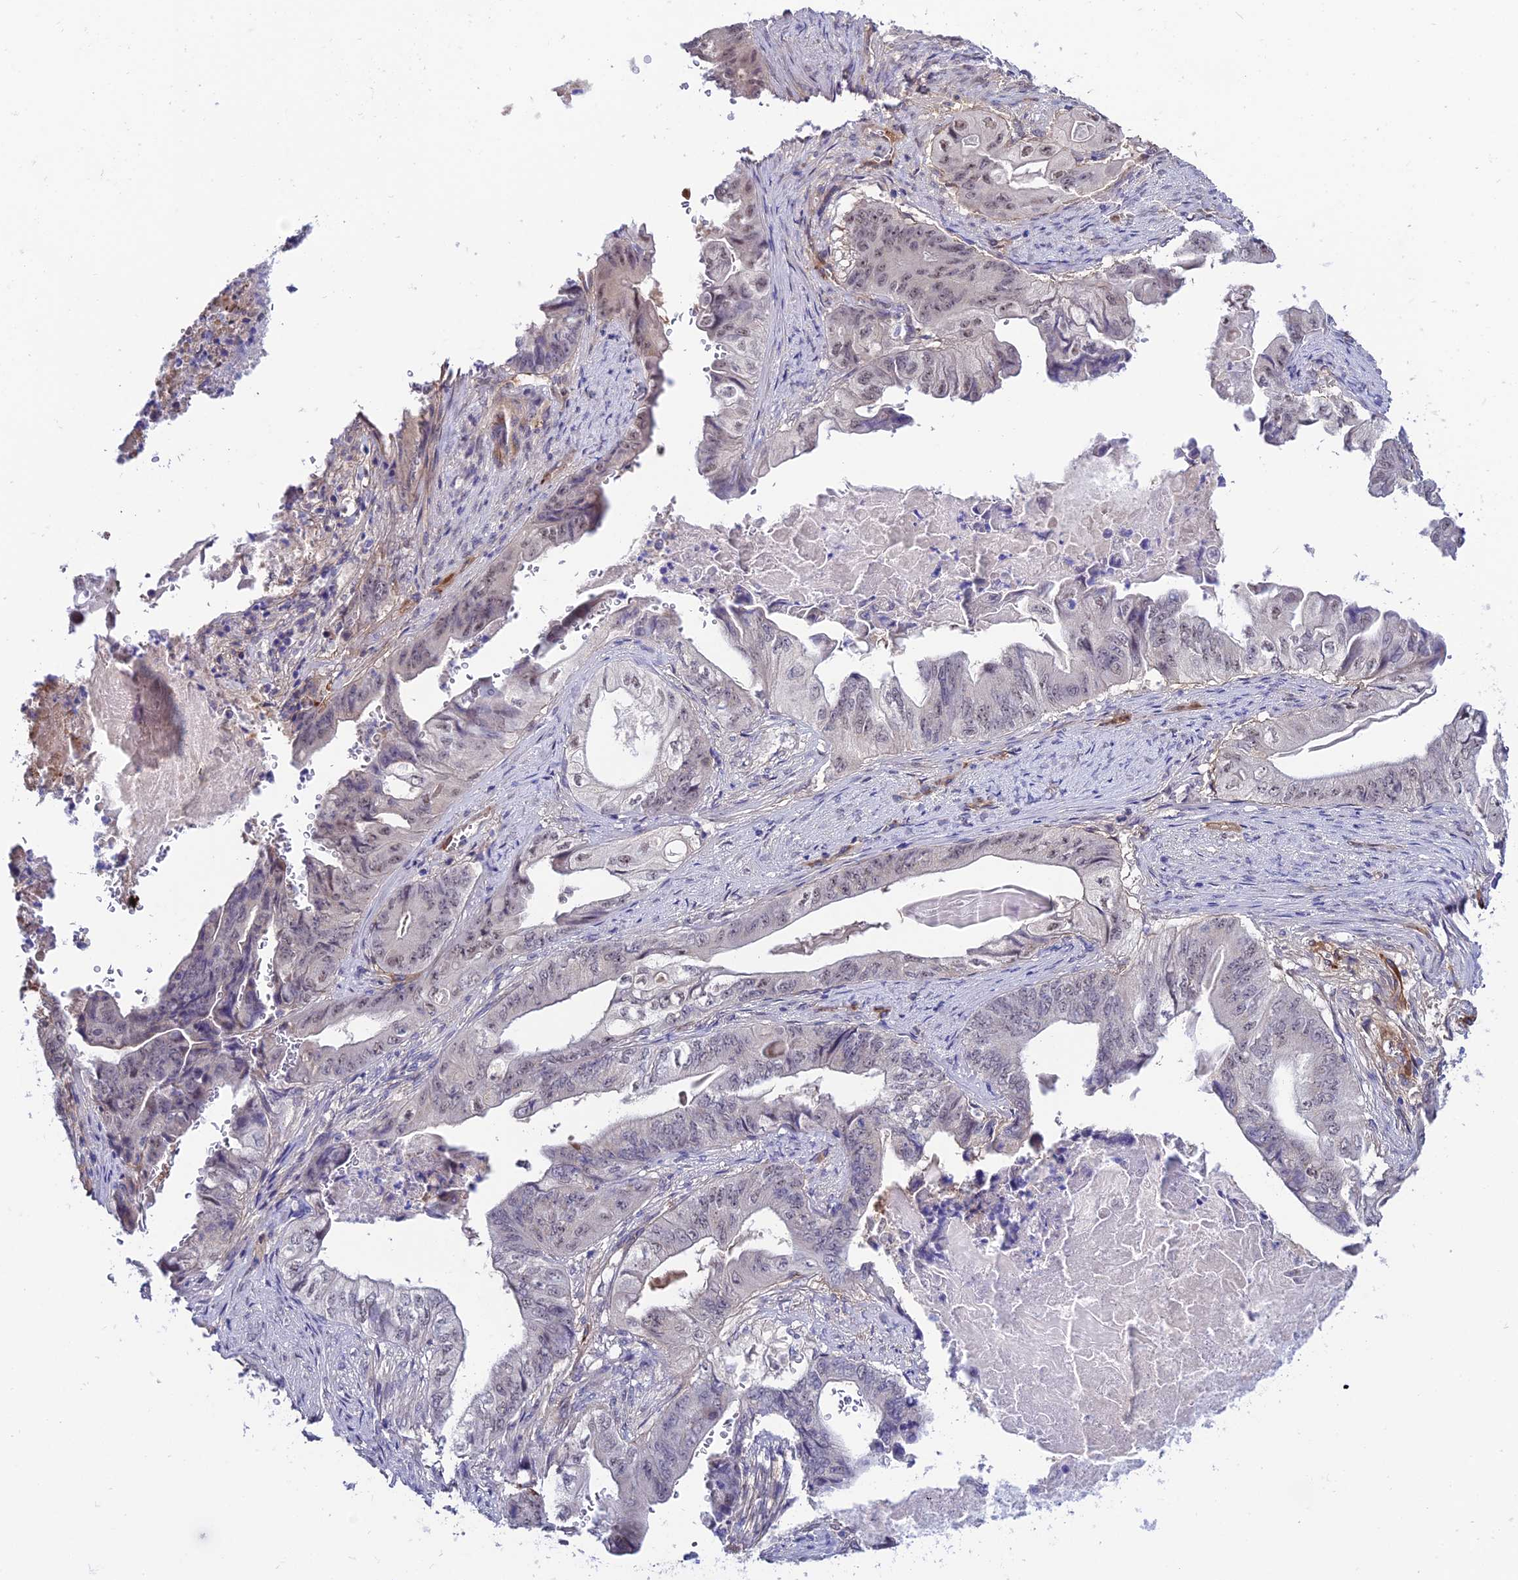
{"staining": {"intensity": "weak", "quantity": "<25%", "location": "nuclear"}, "tissue": "stomach cancer", "cell_type": "Tumor cells", "image_type": "cancer", "snomed": [{"axis": "morphology", "description": "Adenocarcinoma, NOS"}, {"axis": "topography", "description": "Stomach"}], "caption": "A histopathology image of adenocarcinoma (stomach) stained for a protein displays no brown staining in tumor cells. (IHC, brightfield microscopy, high magnification).", "gene": "SYT15", "patient": {"sex": "female", "age": 73}}